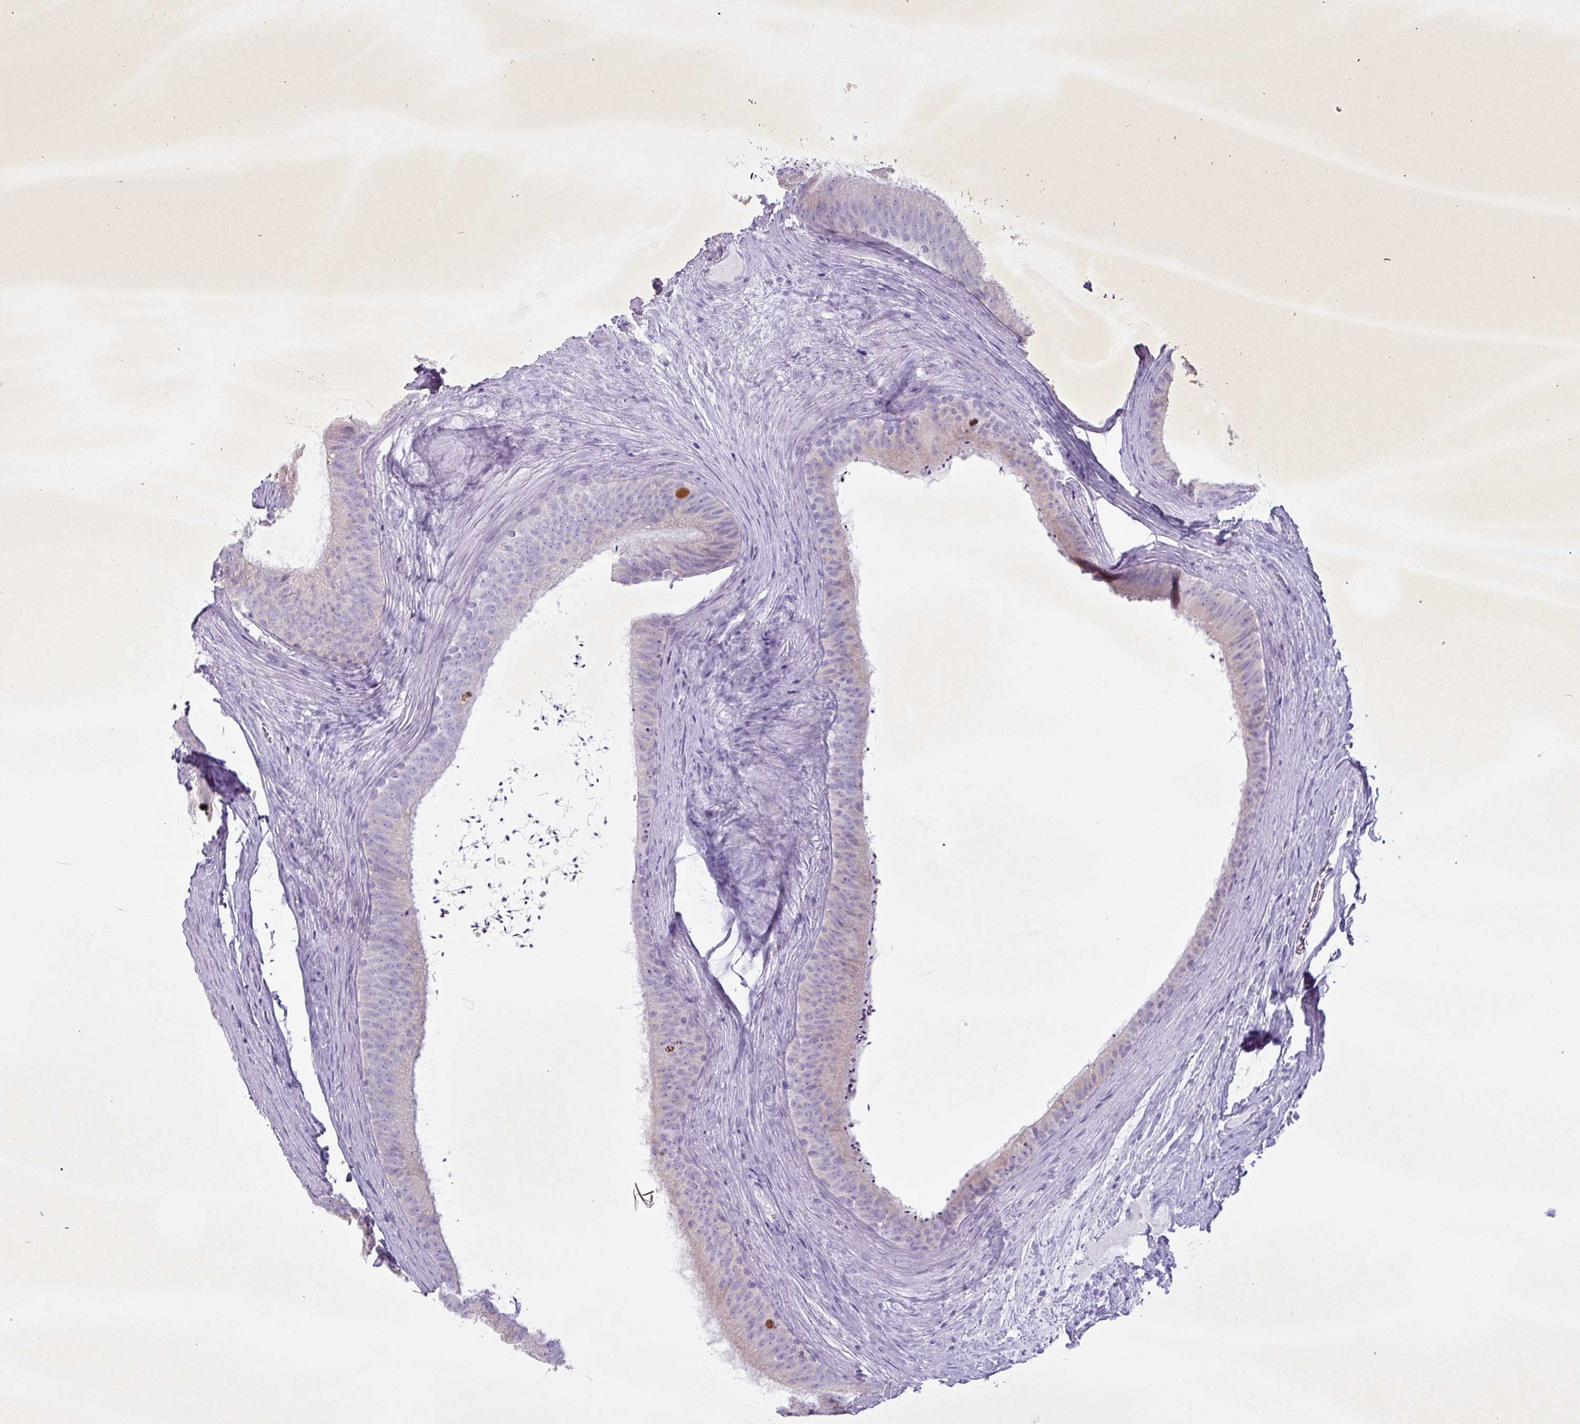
{"staining": {"intensity": "negative", "quantity": "none", "location": "none"}, "tissue": "epididymis", "cell_type": "Glandular cells", "image_type": "normal", "snomed": [{"axis": "morphology", "description": "Normal tissue, NOS"}, {"axis": "topography", "description": "Testis"}, {"axis": "topography", "description": "Epididymis"}], "caption": "Glandular cells show no significant protein positivity in benign epididymis. The staining is performed using DAB (3,3'-diaminobenzidine) brown chromogen with nuclei counter-stained in using hematoxylin.", "gene": "PGA3", "patient": {"sex": "male", "age": 41}}